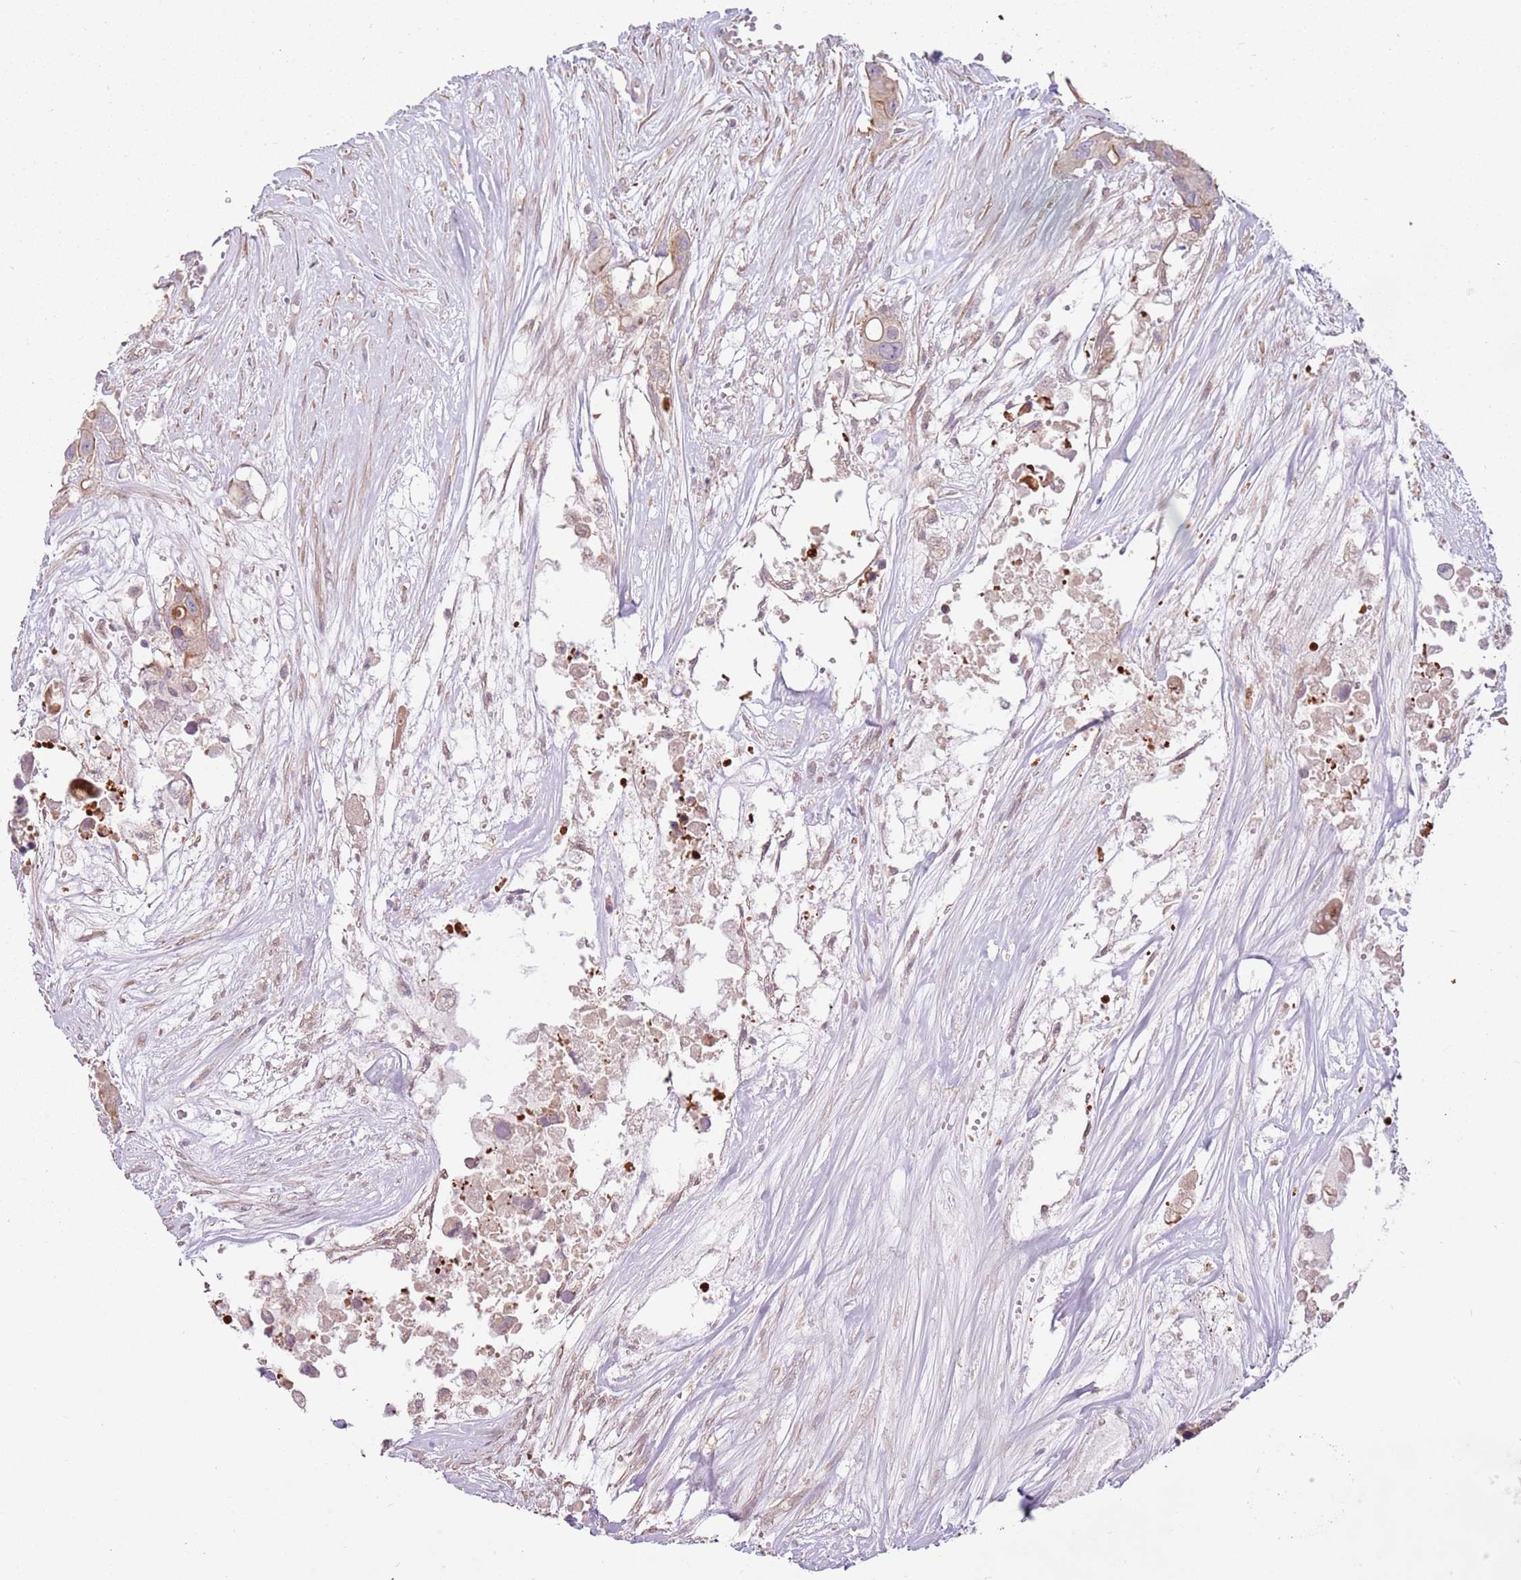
{"staining": {"intensity": "moderate", "quantity": "25%-75%", "location": "cytoplasmic/membranous"}, "tissue": "colorectal cancer", "cell_type": "Tumor cells", "image_type": "cancer", "snomed": [{"axis": "morphology", "description": "Adenocarcinoma, NOS"}, {"axis": "topography", "description": "Colon"}], "caption": "A high-resolution image shows immunohistochemistry (IHC) staining of colorectal adenocarcinoma, which displays moderate cytoplasmic/membranous positivity in about 25%-75% of tumor cells. The protein is stained brown, and the nuclei are stained in blue (DAB IHC with brightfield microscopy, high magnification).", "gene": "SPATA31D1", "patient": {"sex": "male", "age": 77}}